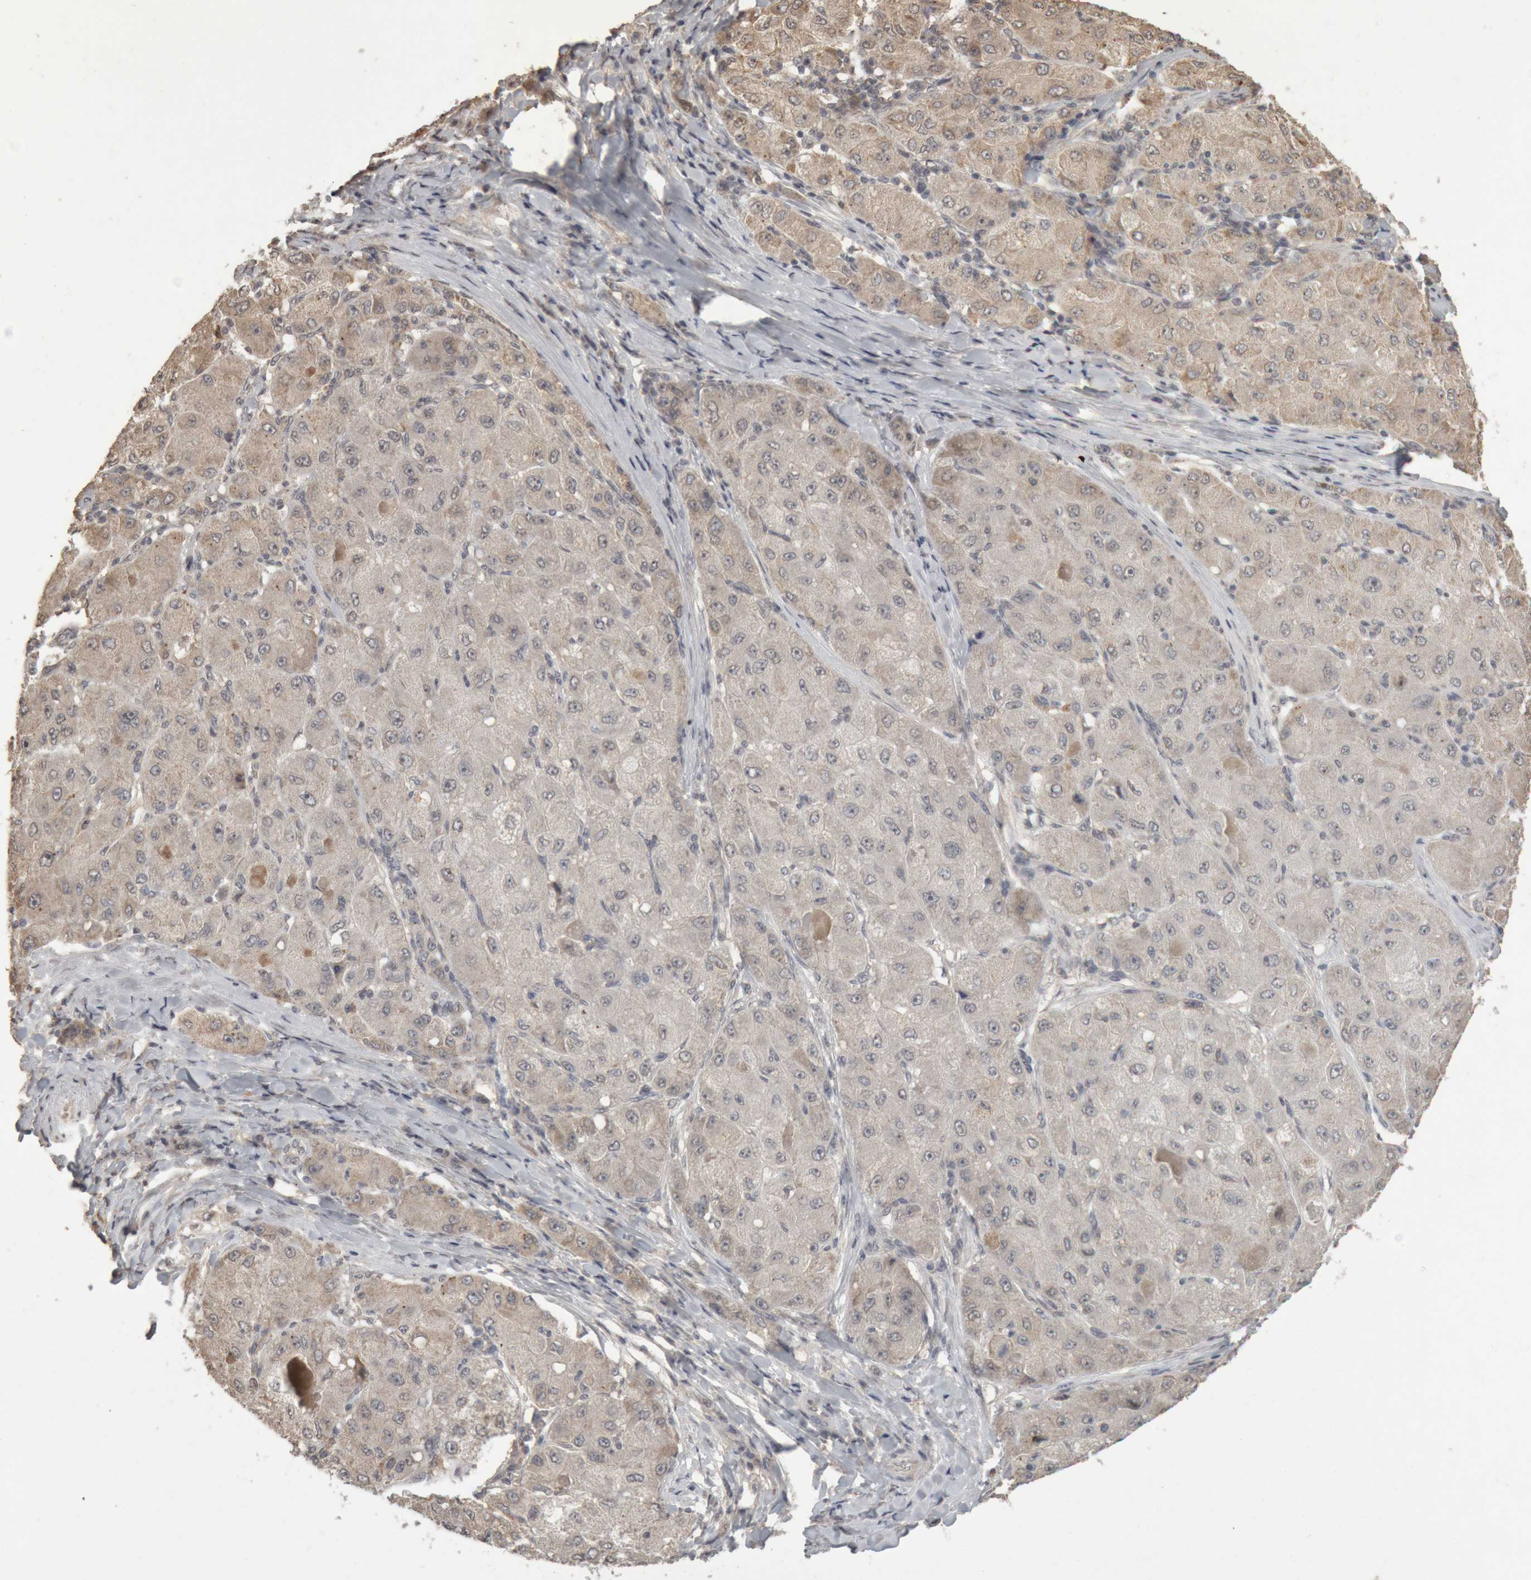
{"staining": {"intensity": "weak", "quantity": "<25%", "location": "cytoplasmic/membranous"}, "tissue": "liver cancer", "cell_type": "Tumor cells", "image_type": "cancer", "snomed": [{"axis": "morphology", "description": "Carcinoma, Hepatocellular, NOS"}, {"axis": "topography", "description": "Liver"}], "caption": "Hepatocellular carcinoma (liver) was stained to show a protein in brown. There is no significant staining in tumor cells.", "gene": "MEP1A", "patient": {"sex": "male", "age": 80}}